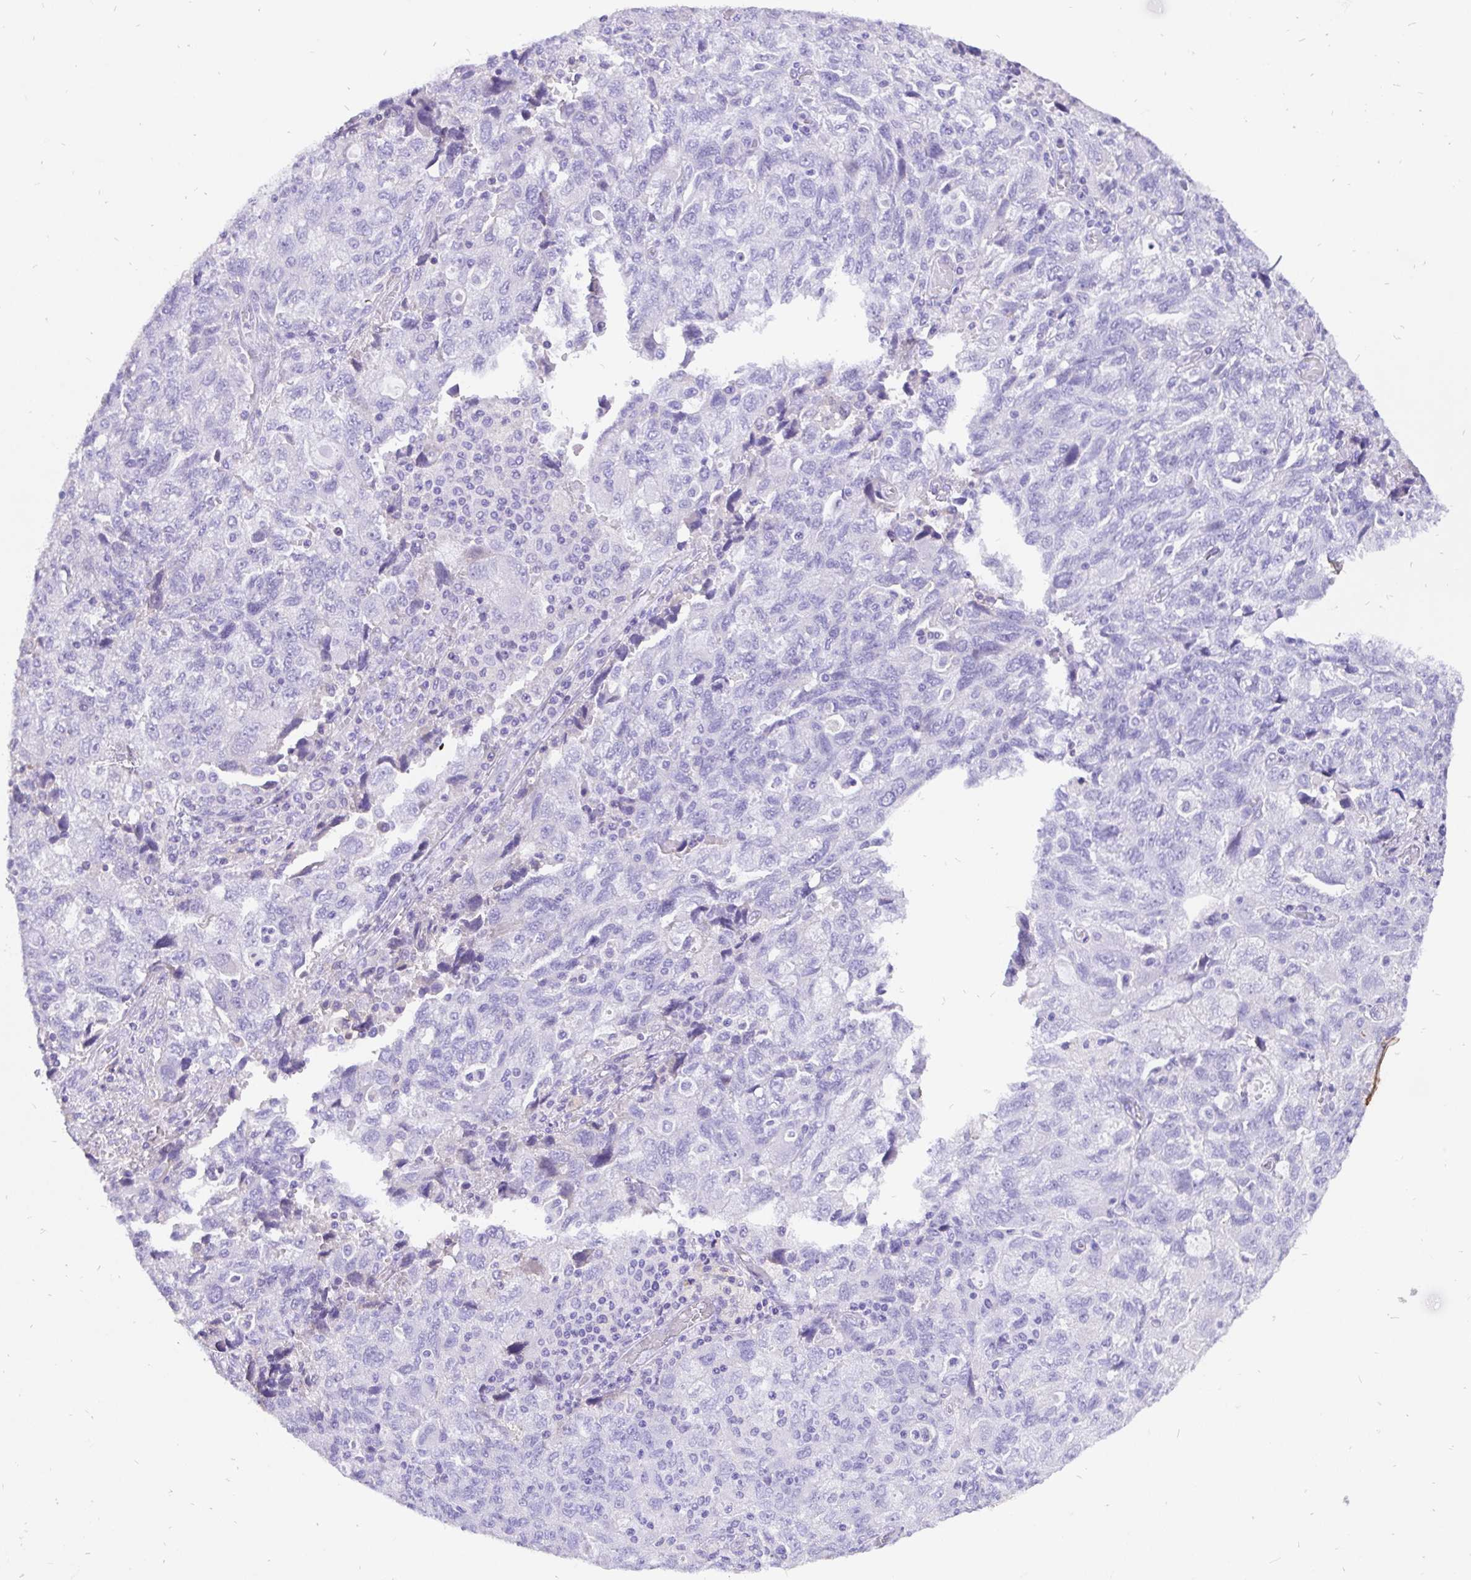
{"staining": {"intensity": "negative", "quantity": "none", "location": "none"}, "tissue": "ovarian cancer", "cell_type": "Tumor cells", "image_type": "cancer", "snomed": [{"axis": "morphology", "description": "Carcinoma, NOS"}, {"axis": "morphology", "description": "Cystadenocarcinoma, serous, NOS"}, {"axis": "topography", "description": "Ovary"}], "caption": "This is a histopathology image of immunohistochemistry (IHC) staining of ovarian carcinoma, which shows no expression in tumor cells. Nuclei are stained in blue.", "gene": "KRT13", "patient": {"sex": "female", "age": 69}}